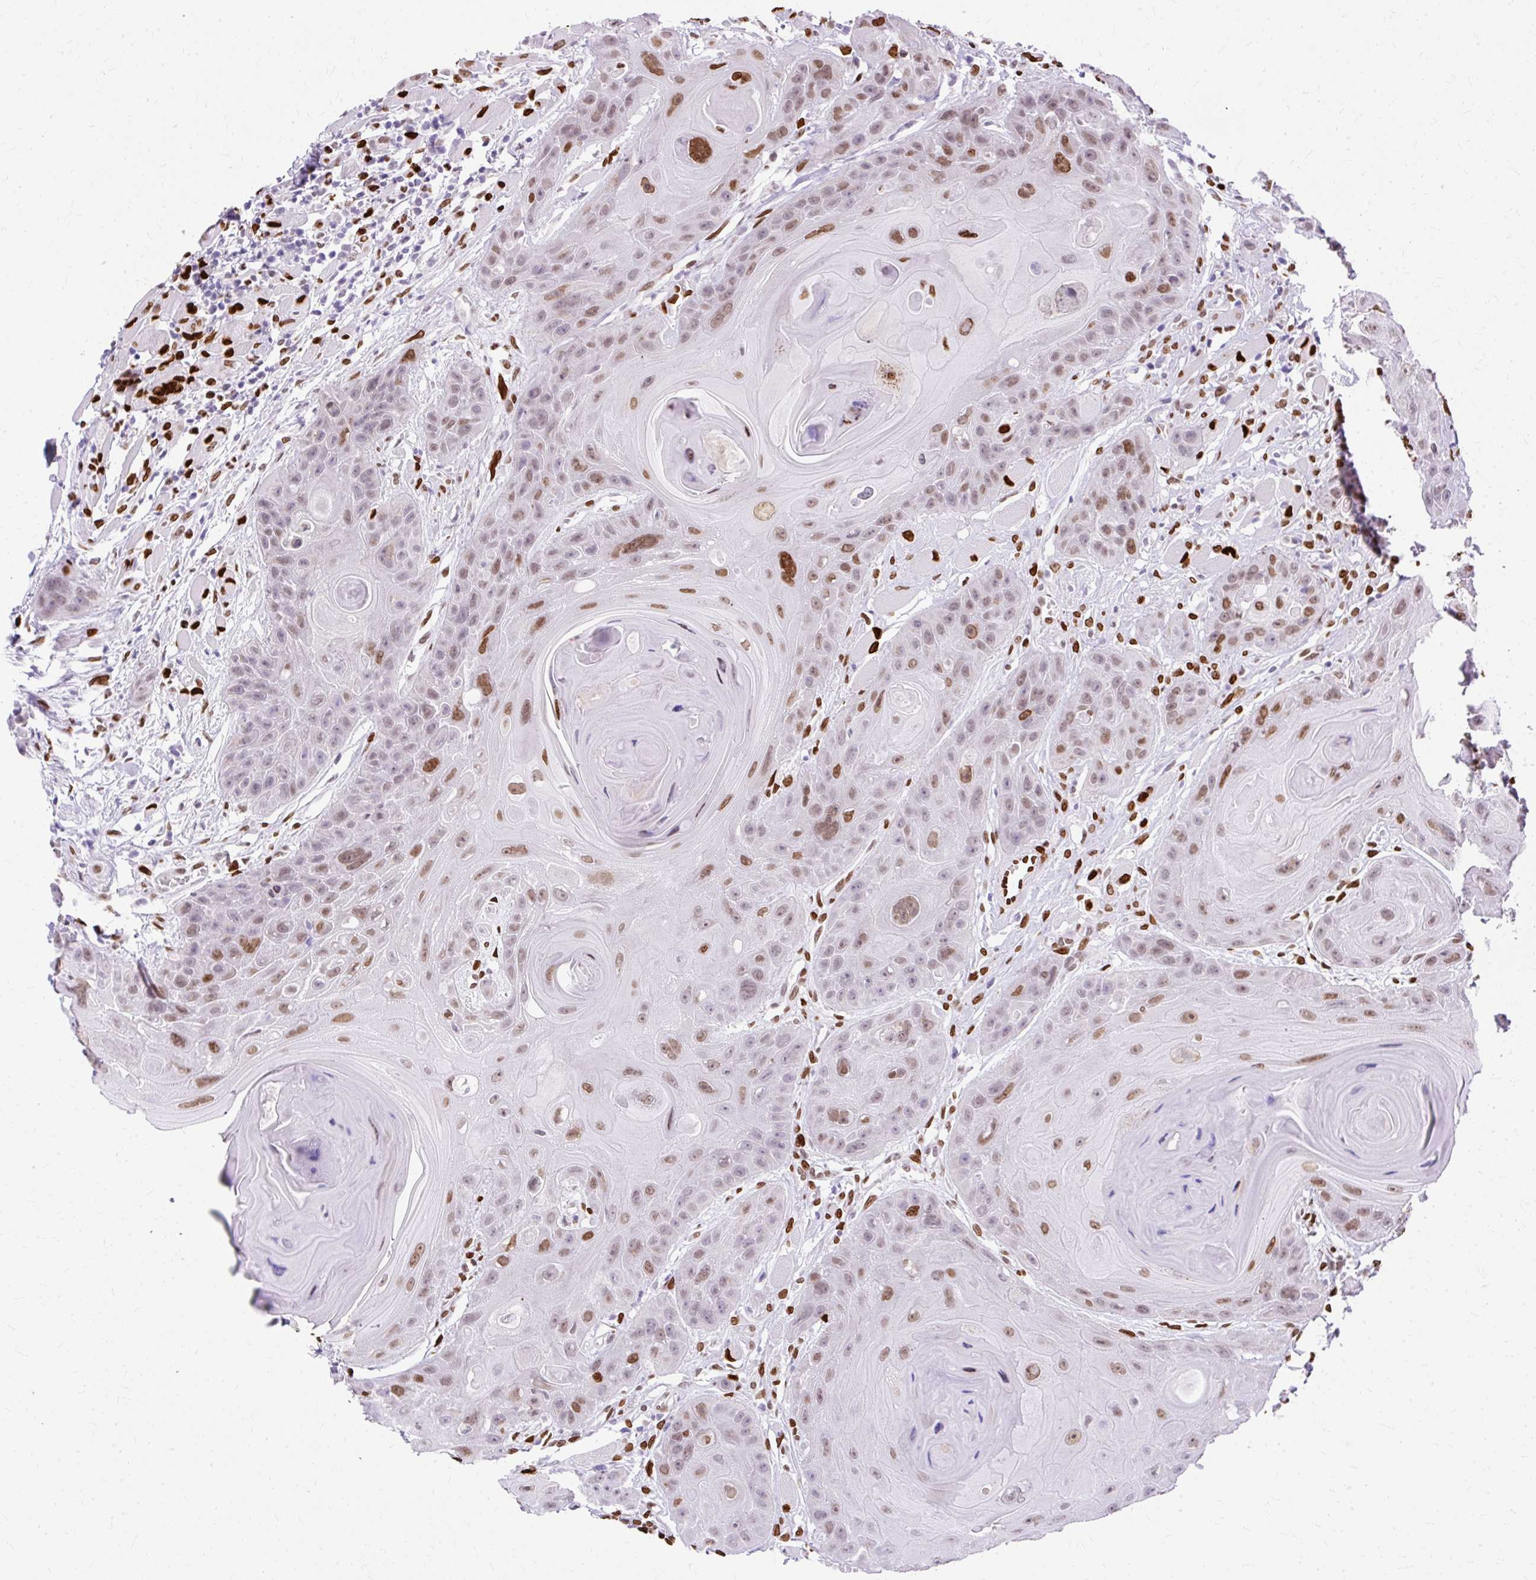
{"staining": {"intensity": "moderate", "quantity": "25%-75%", "location": "nuclear"}, "tissue": "head and neck cancer", "cell_type": "Tumor cells", "image_type": "cancer", "snomed": [{"axis": "morphology", "description": "Squamous cell carcinoma, NOS"}, {"axis": "topography", "description": "Head-Neck"}], "caption": "The immunohistochemical stain labels moderate nuclear expression in tumor cells of head and neck squamous cell carcinoma tissue.", "gene": "TMEM184C", "patient": {"sex": "female", "age": 59}}